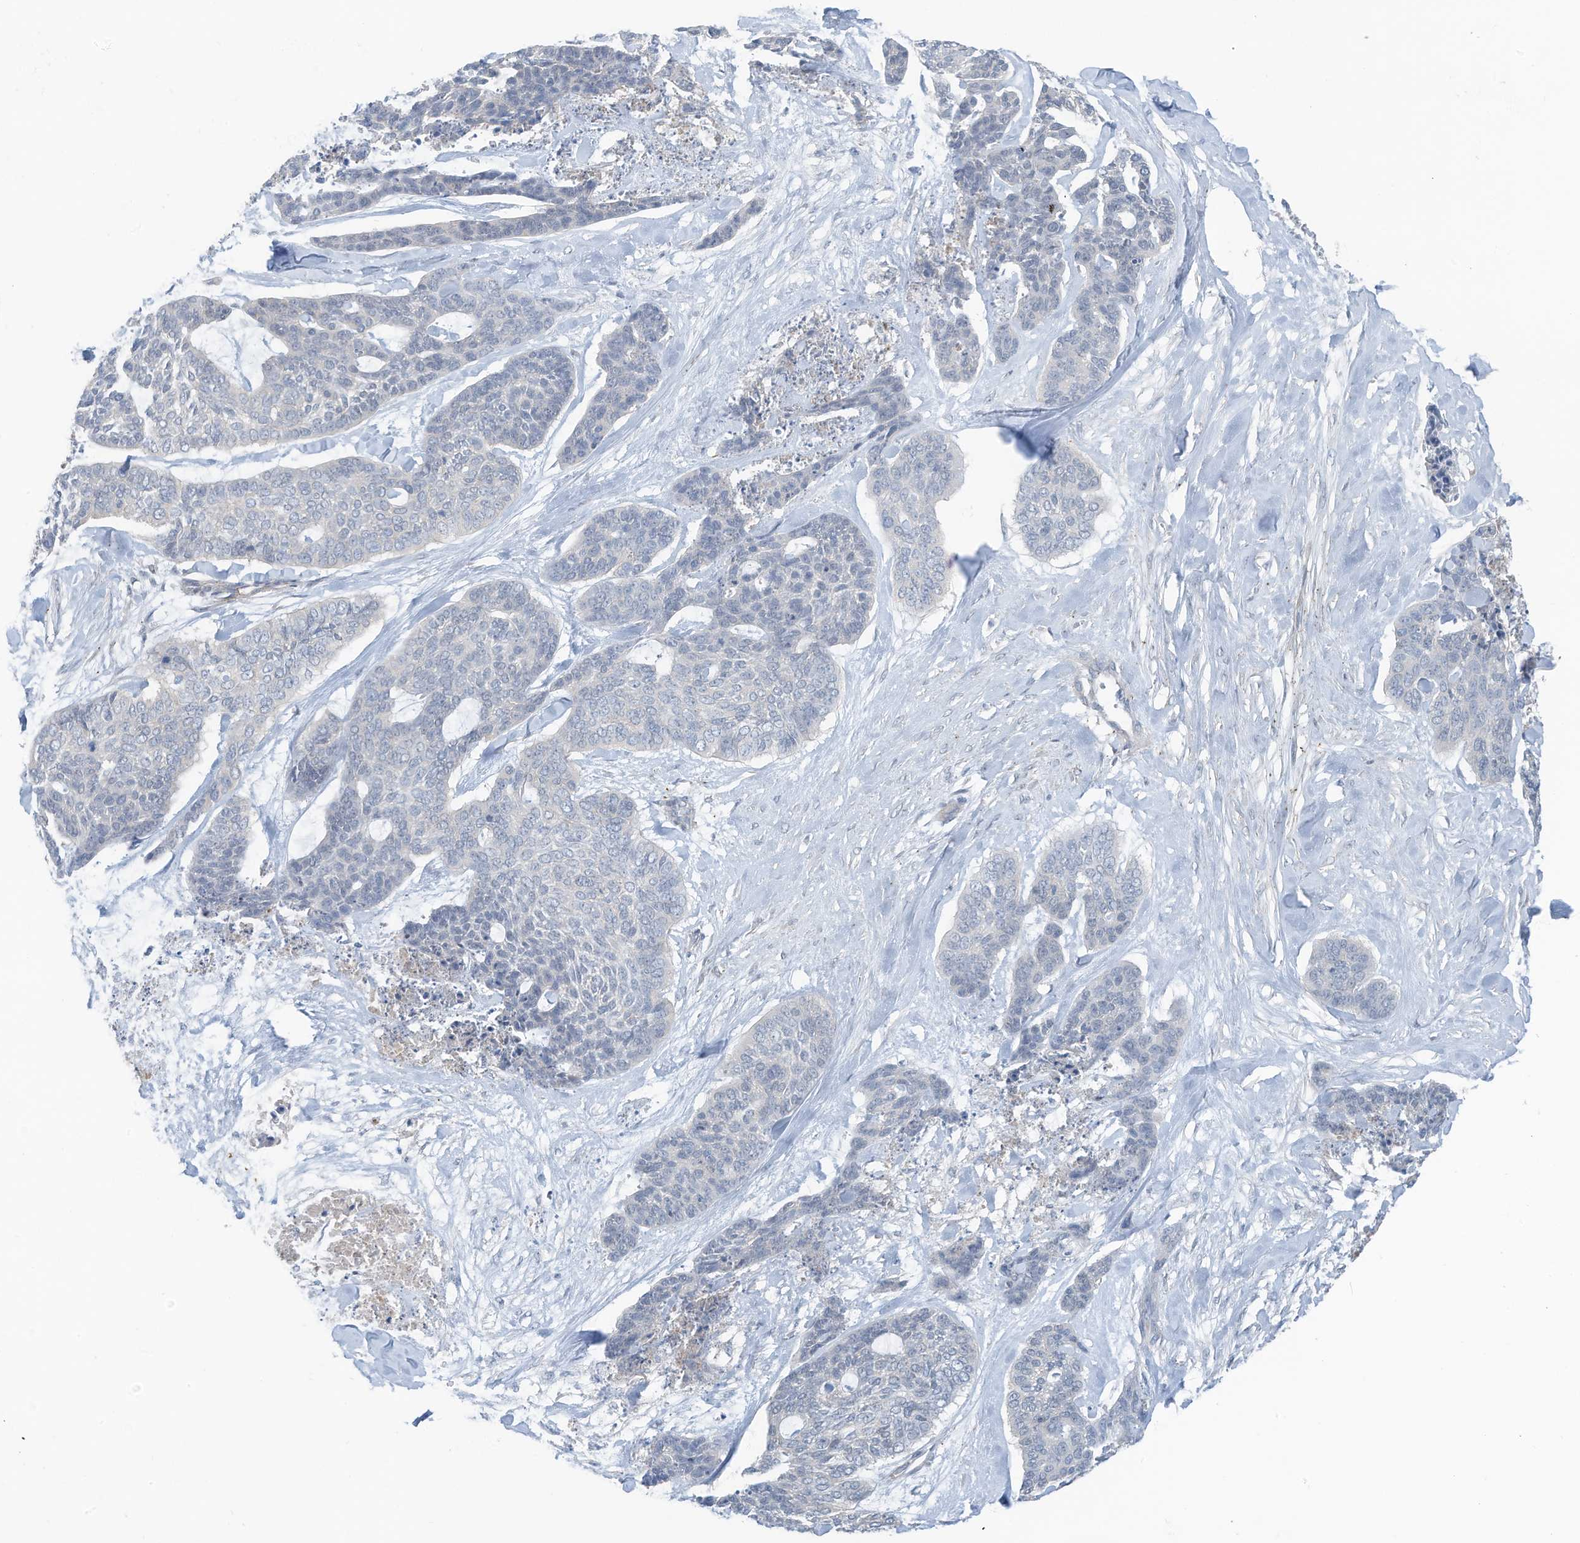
{"staining": {"intensity": "negative", "quantity": "none", "location": "none"}, "tissue": "skin cancer", "cell_type": "Tumor cells", "image_type": "cancer", "snomed": [{"axis": "morphology", "description": "Basal cell carcinoma"}, {"axis": "topography", "description": "Skin"}], "caption": "Immunohistochemistry histopathology image of human skin basal cell carcinoma stained for a protein (brown), which reveals no expression in tumor cells.", "gene": "ZNF846", "patient": {"sex": "female", "age": 64}}